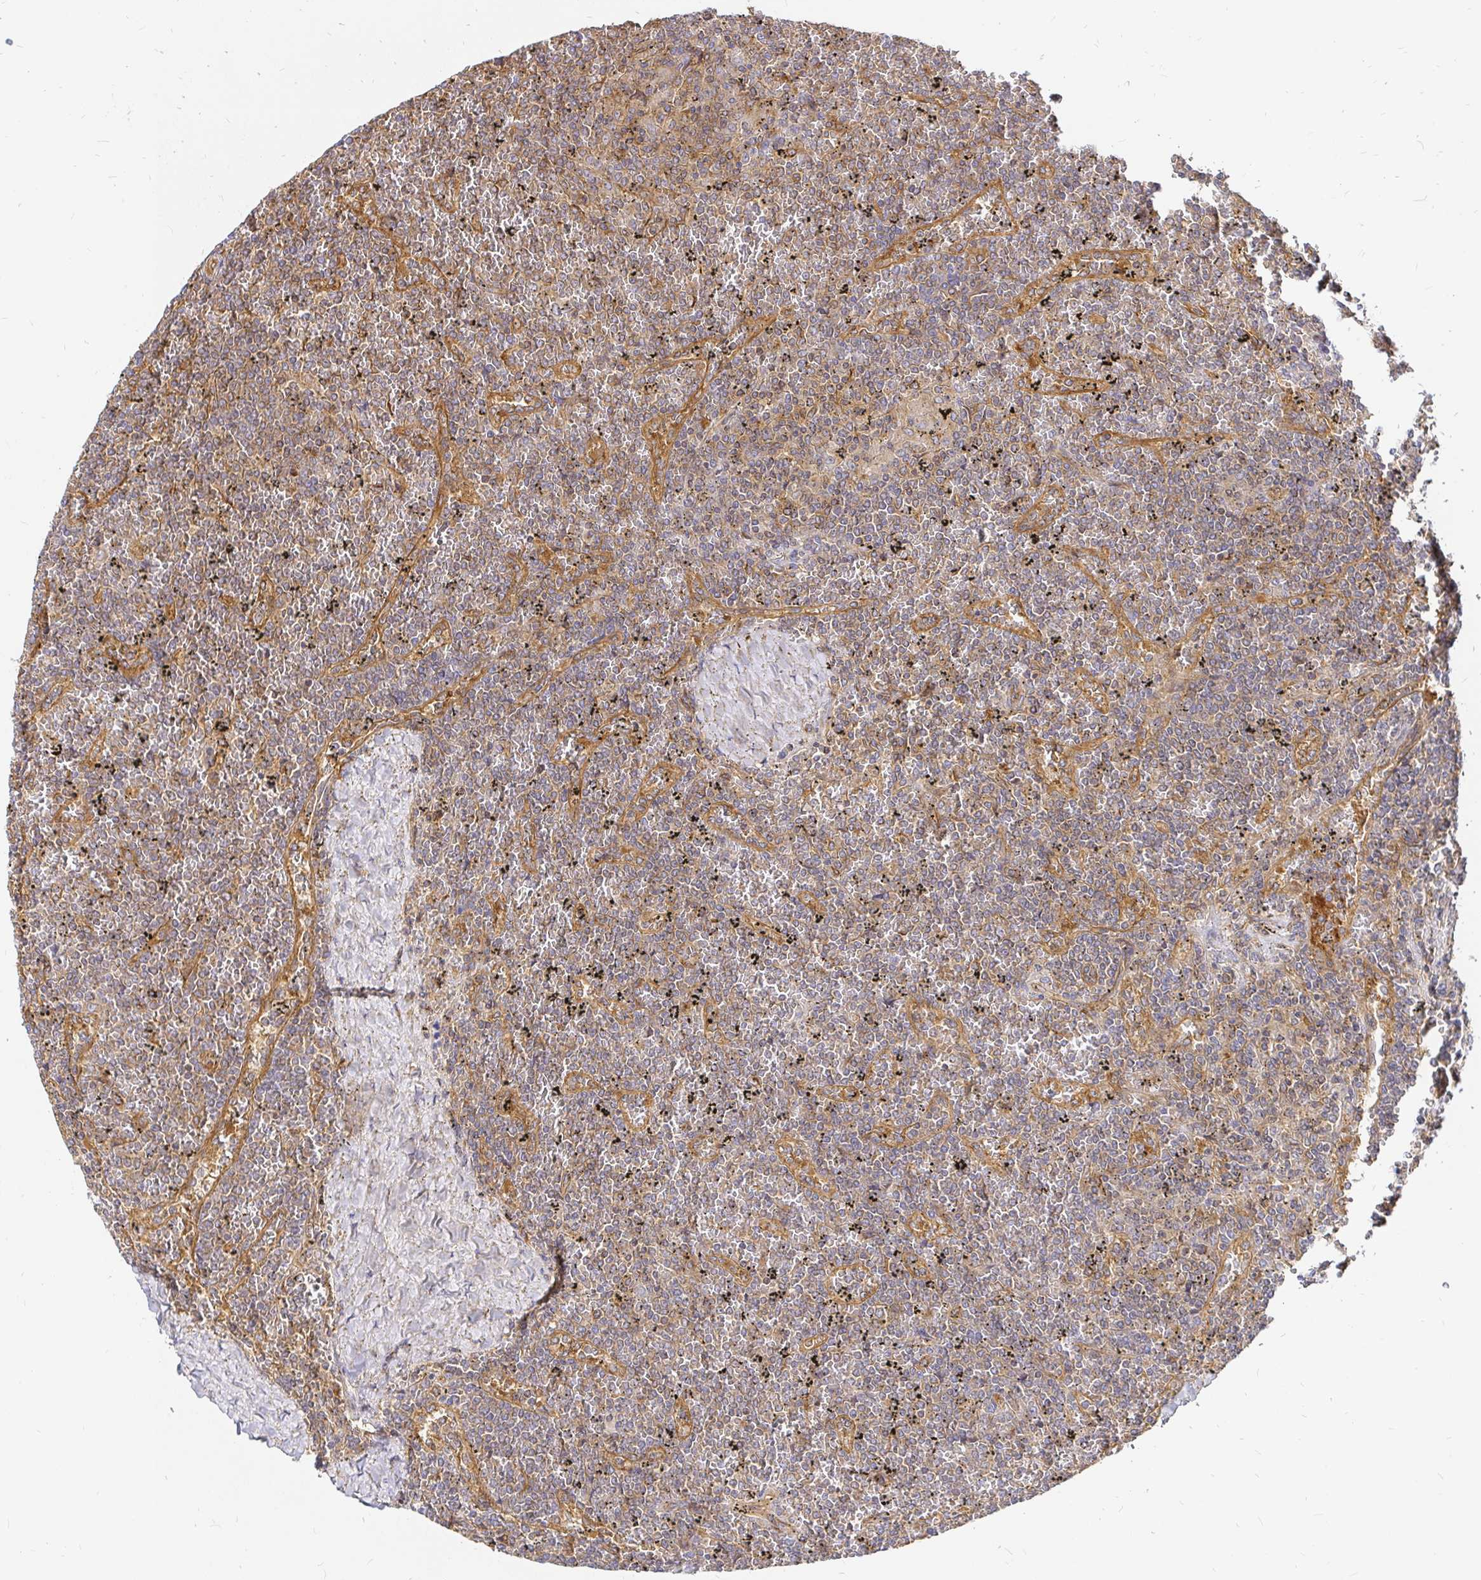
{"staining": {"intensity": "weak", "quantity": "<25%", "location": "cytoplasmic/membranous"}, "tissue": "lymphoma", "cell_type": "Tumor cells", "image_type": "cancer", "snomed": [{"axis": "morphology", "description": "Malignant lymphoma, non-Hodgkin's type, Low grade"}, {"axis": "topography", "description": "Spleen"}], "caption": "This is an immunohistochemistry micrograph of human malignant lymphoma, non-Hodgkin's type (low-grade). There is no staining in tumor cells.", "gene": "KIF5B", "patient": {"sex": "female", "age": 19}}